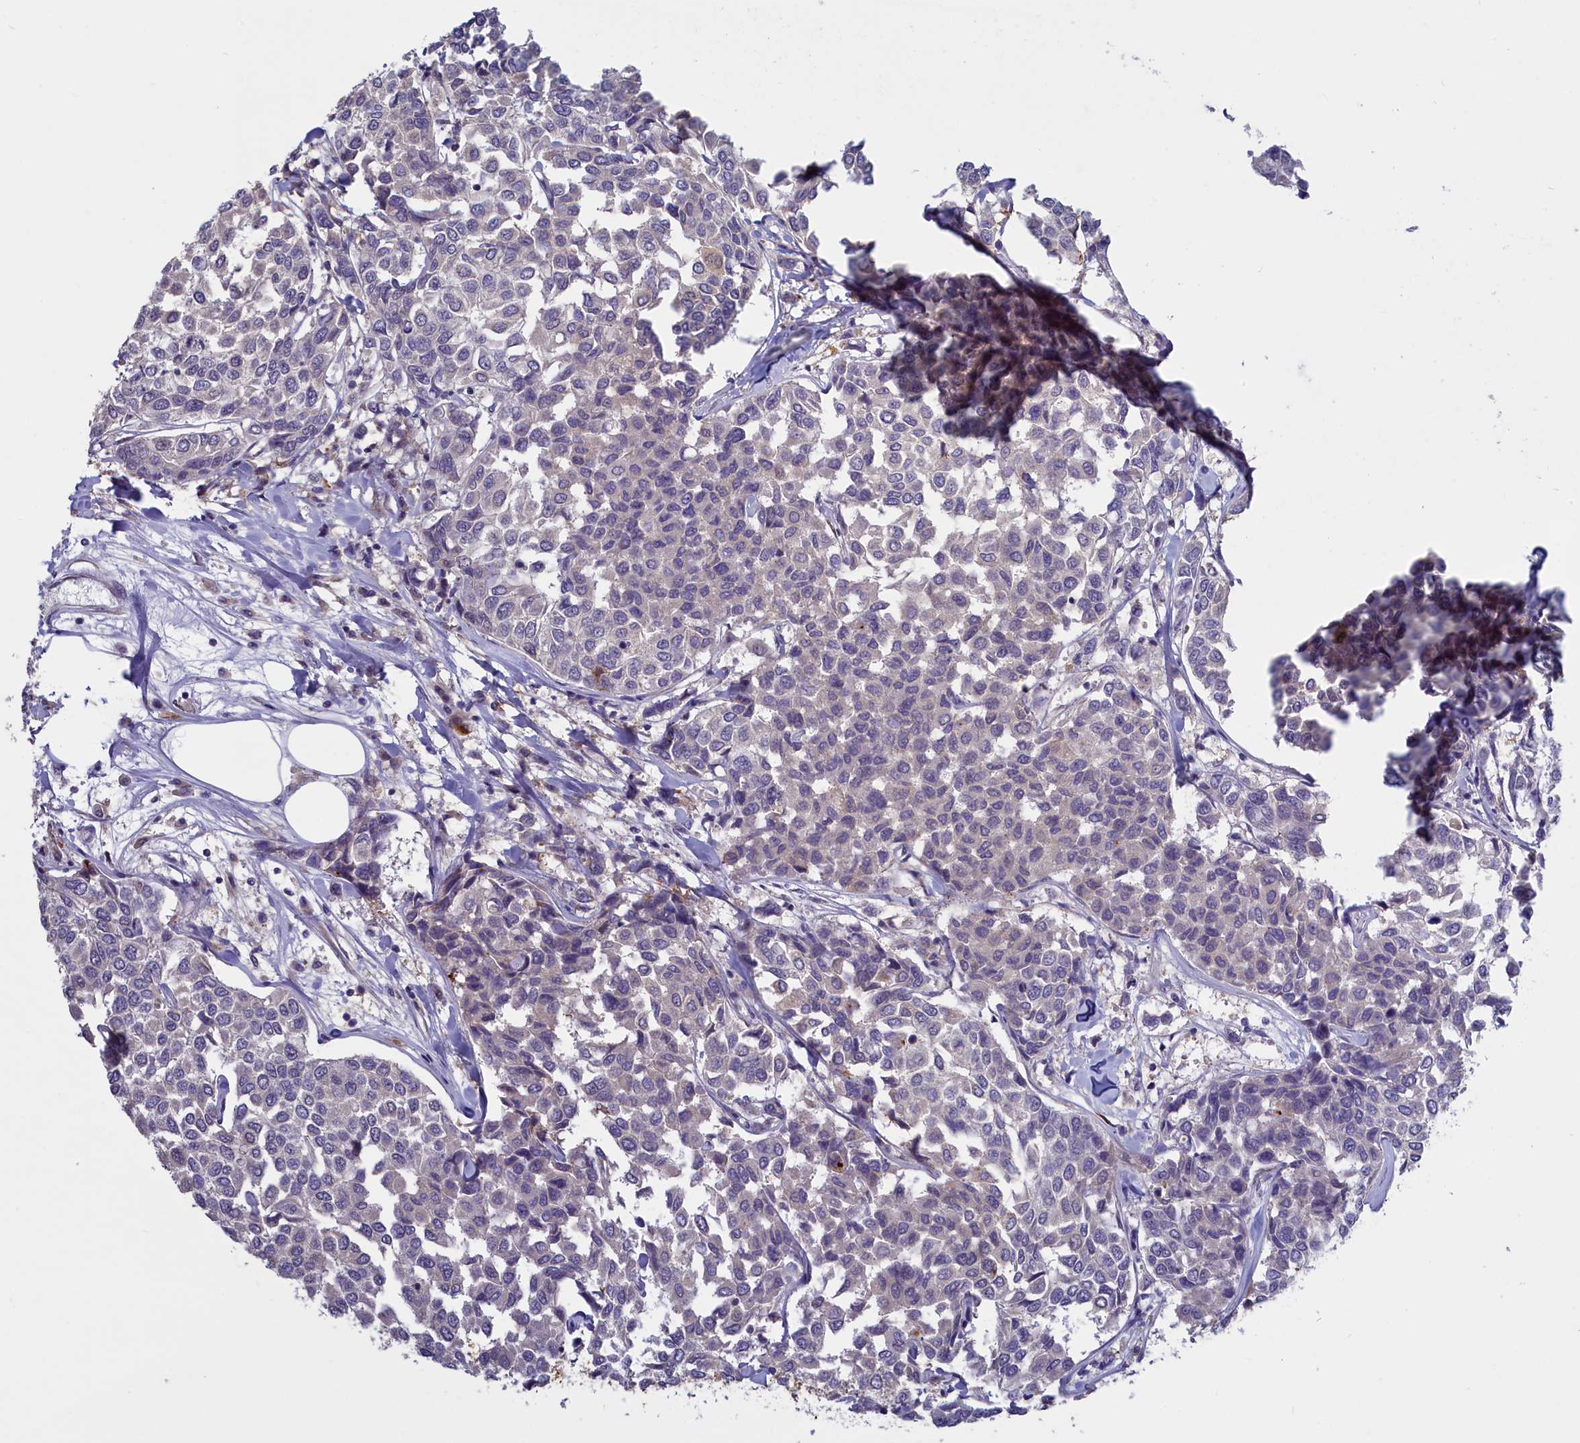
{"staining": {"intensity": "negative", "quantity": "none", "location": "none"}, "tissue": "breast cancer", "cell_type": "Tumor cells", "image_type": "cancer", "snomed": [{"axis": "morphology", "description": "Duct carcinoma"}, {"axis": "topography", "description": "Breast"}], "caption": "High power microscopy micrograph of an immunohistochemistry (IHC) image of breast cancer (invasive ductal carcinoma), revealing no significant staining in tumor cells. (DAB (3,3'-diaminobenzidine) IHC with hematoxylin counter stain).", "gene": "UCHL3", "patient": {"sex": "female", "age": 55}}